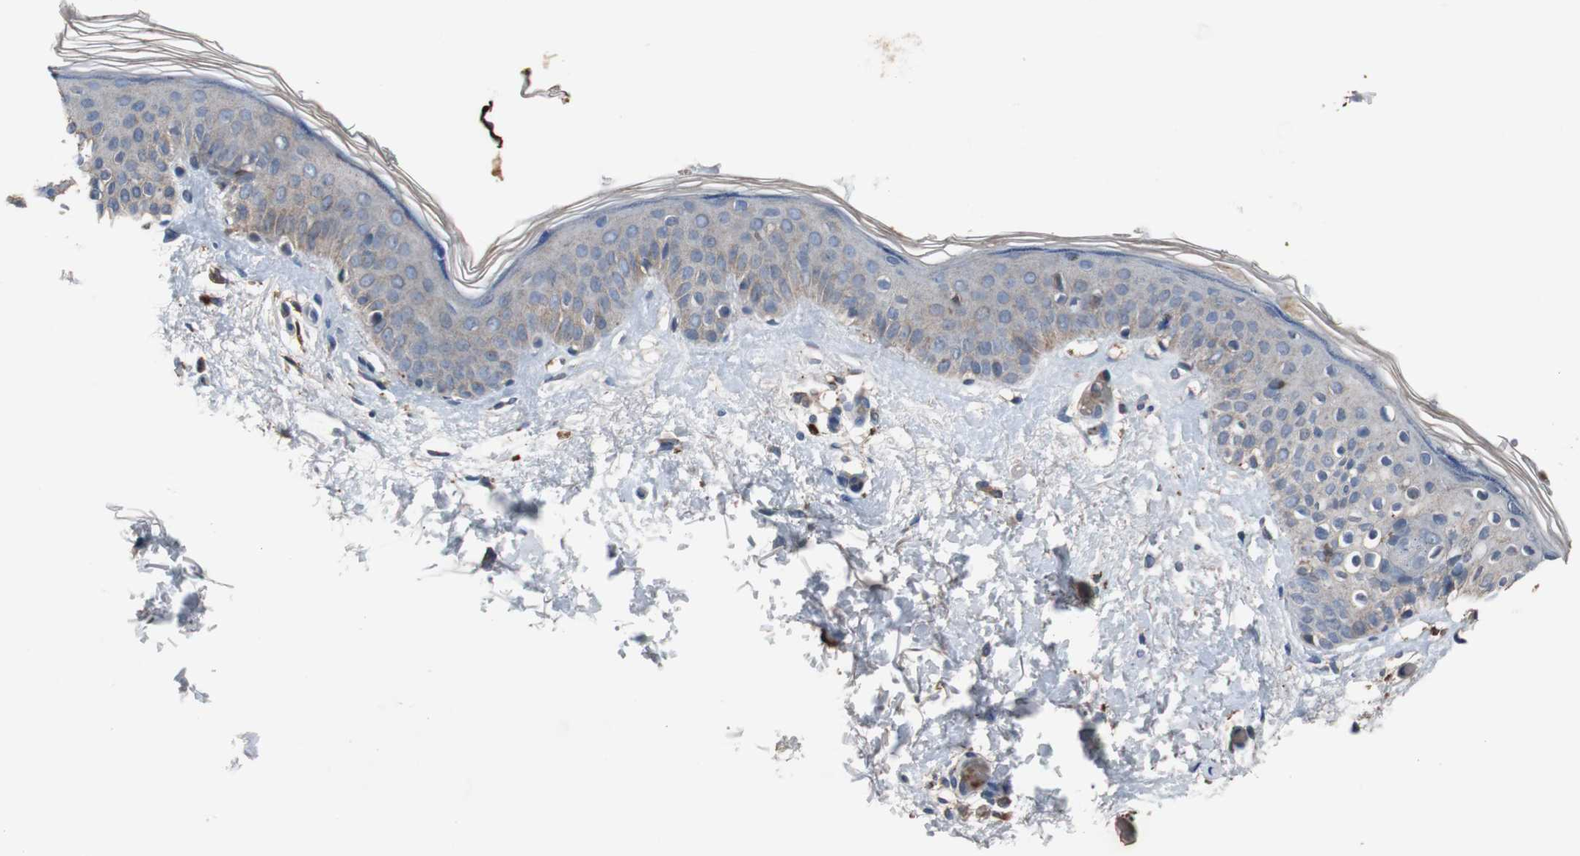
{"staining": {"intensity": "moderate", "quantity": "25%-75%", "location": "cytoplasmic/membranous"}, "tissue": "skin", "cell_type": "Fibroblasts", "image_type": "normal", "snomed": [{"axis": "morphology", "description": "Normal tissue, NOS"}, {"axis": "topography", "description": "Skin"}], "caption": "Fibroblasts reveal medium levels of moderate cytoplasmic/membranous staining in approximately 25%-75% of cells in benign skin. The staining is performed using DAB brown chromogen to label protein expression. The nuclei are counter-stained blue using hematoxylin.", "gene": "CALB2", "patient": {"sex": "female", "age": 56}}